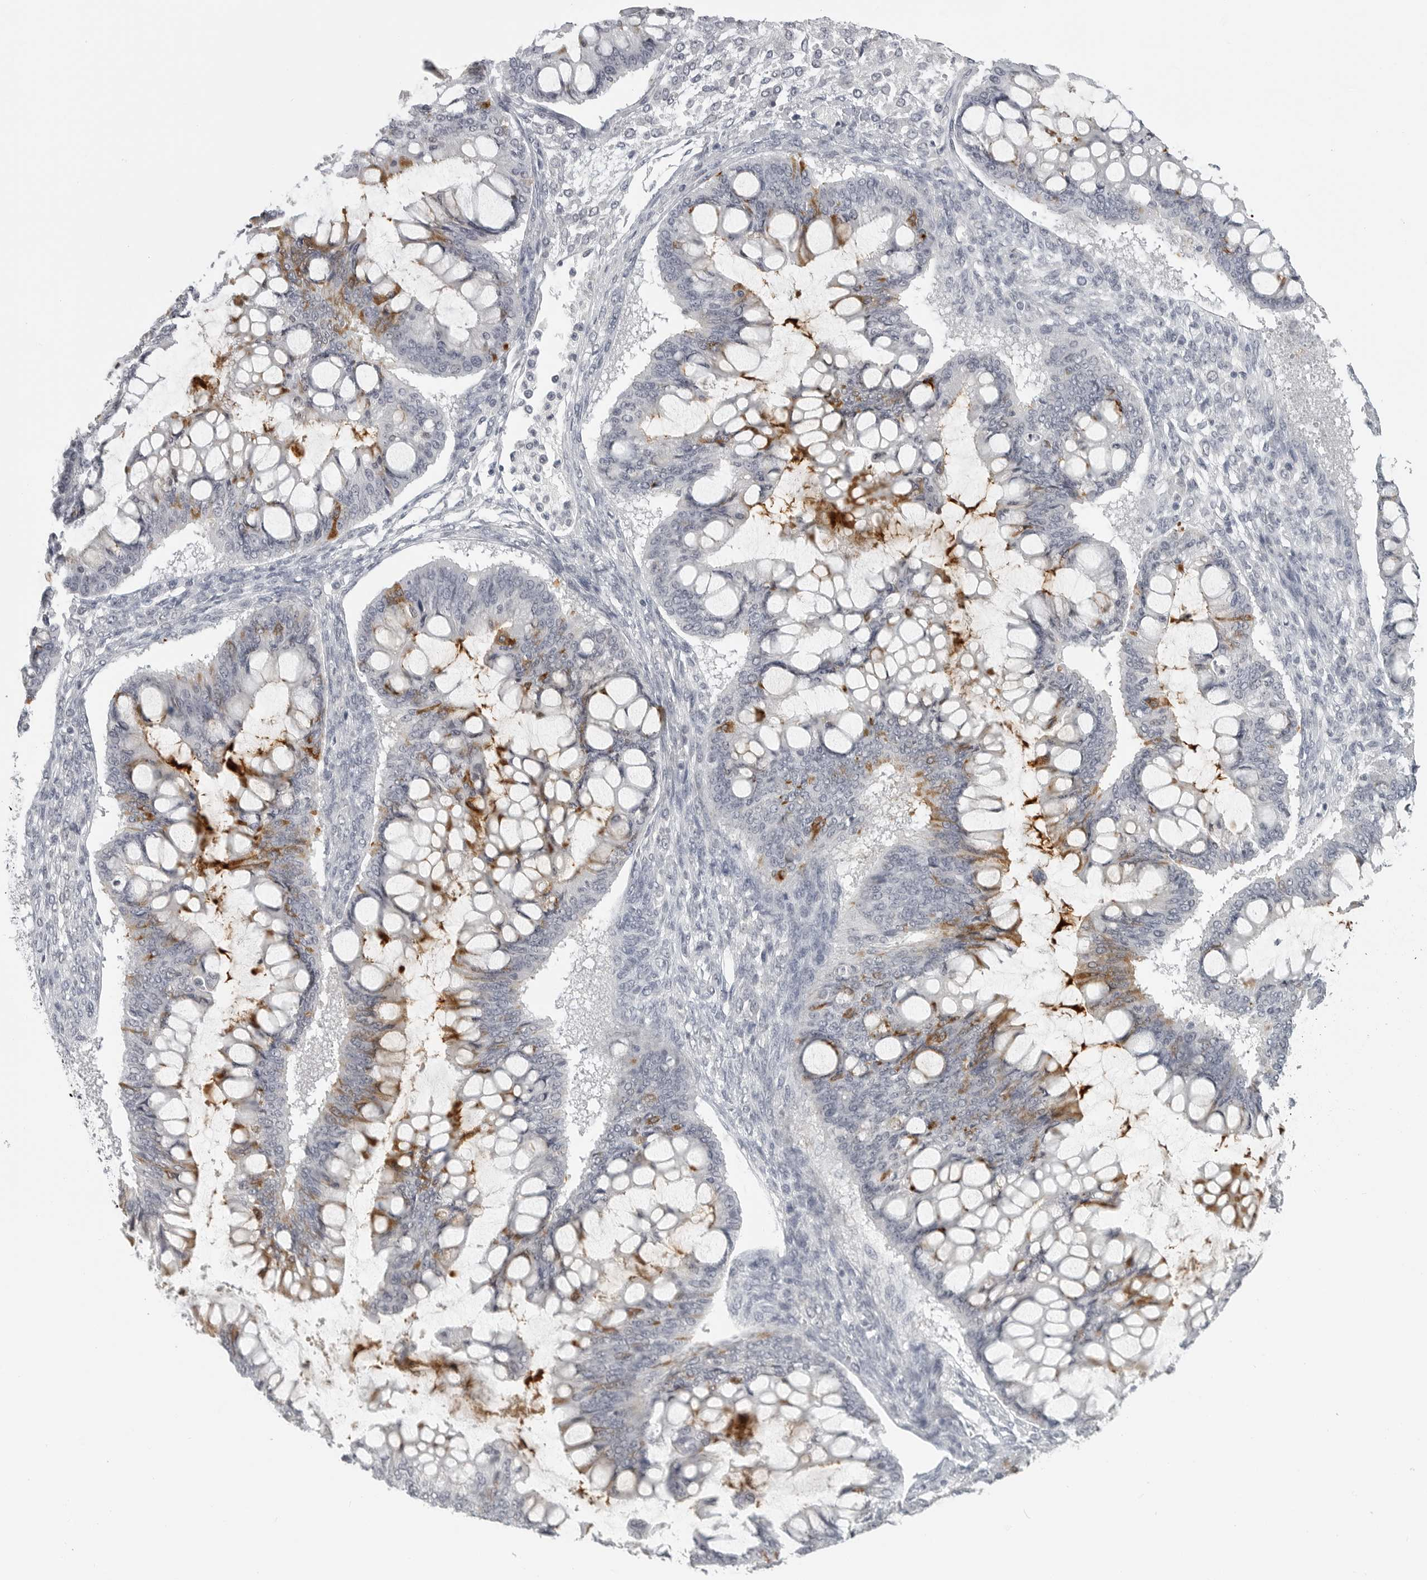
{"staining": {"intensity": "strong", "quantity": "<25%", "location": "cytoplasmic/membranous"}, "tissue": "ovarian cancer", "cell_type": "Tumor cells", "image_type": "cancer", "snomed": [{"axis": "morphology", "description": "Cystadenocarcinoma, mucinous, NOS"}, {"axis": "topography", "description": "Ovary"}], "caption": "This is an image of immunohistochemistry (IHC) staining of mucinous cystadenocarcinoma (ovarian), which shows strong positivity in the cytoplasmic/membranous of tumor cells.", "gene": "BPIFA1", "patient": {"sex": "female", "age": 73}}